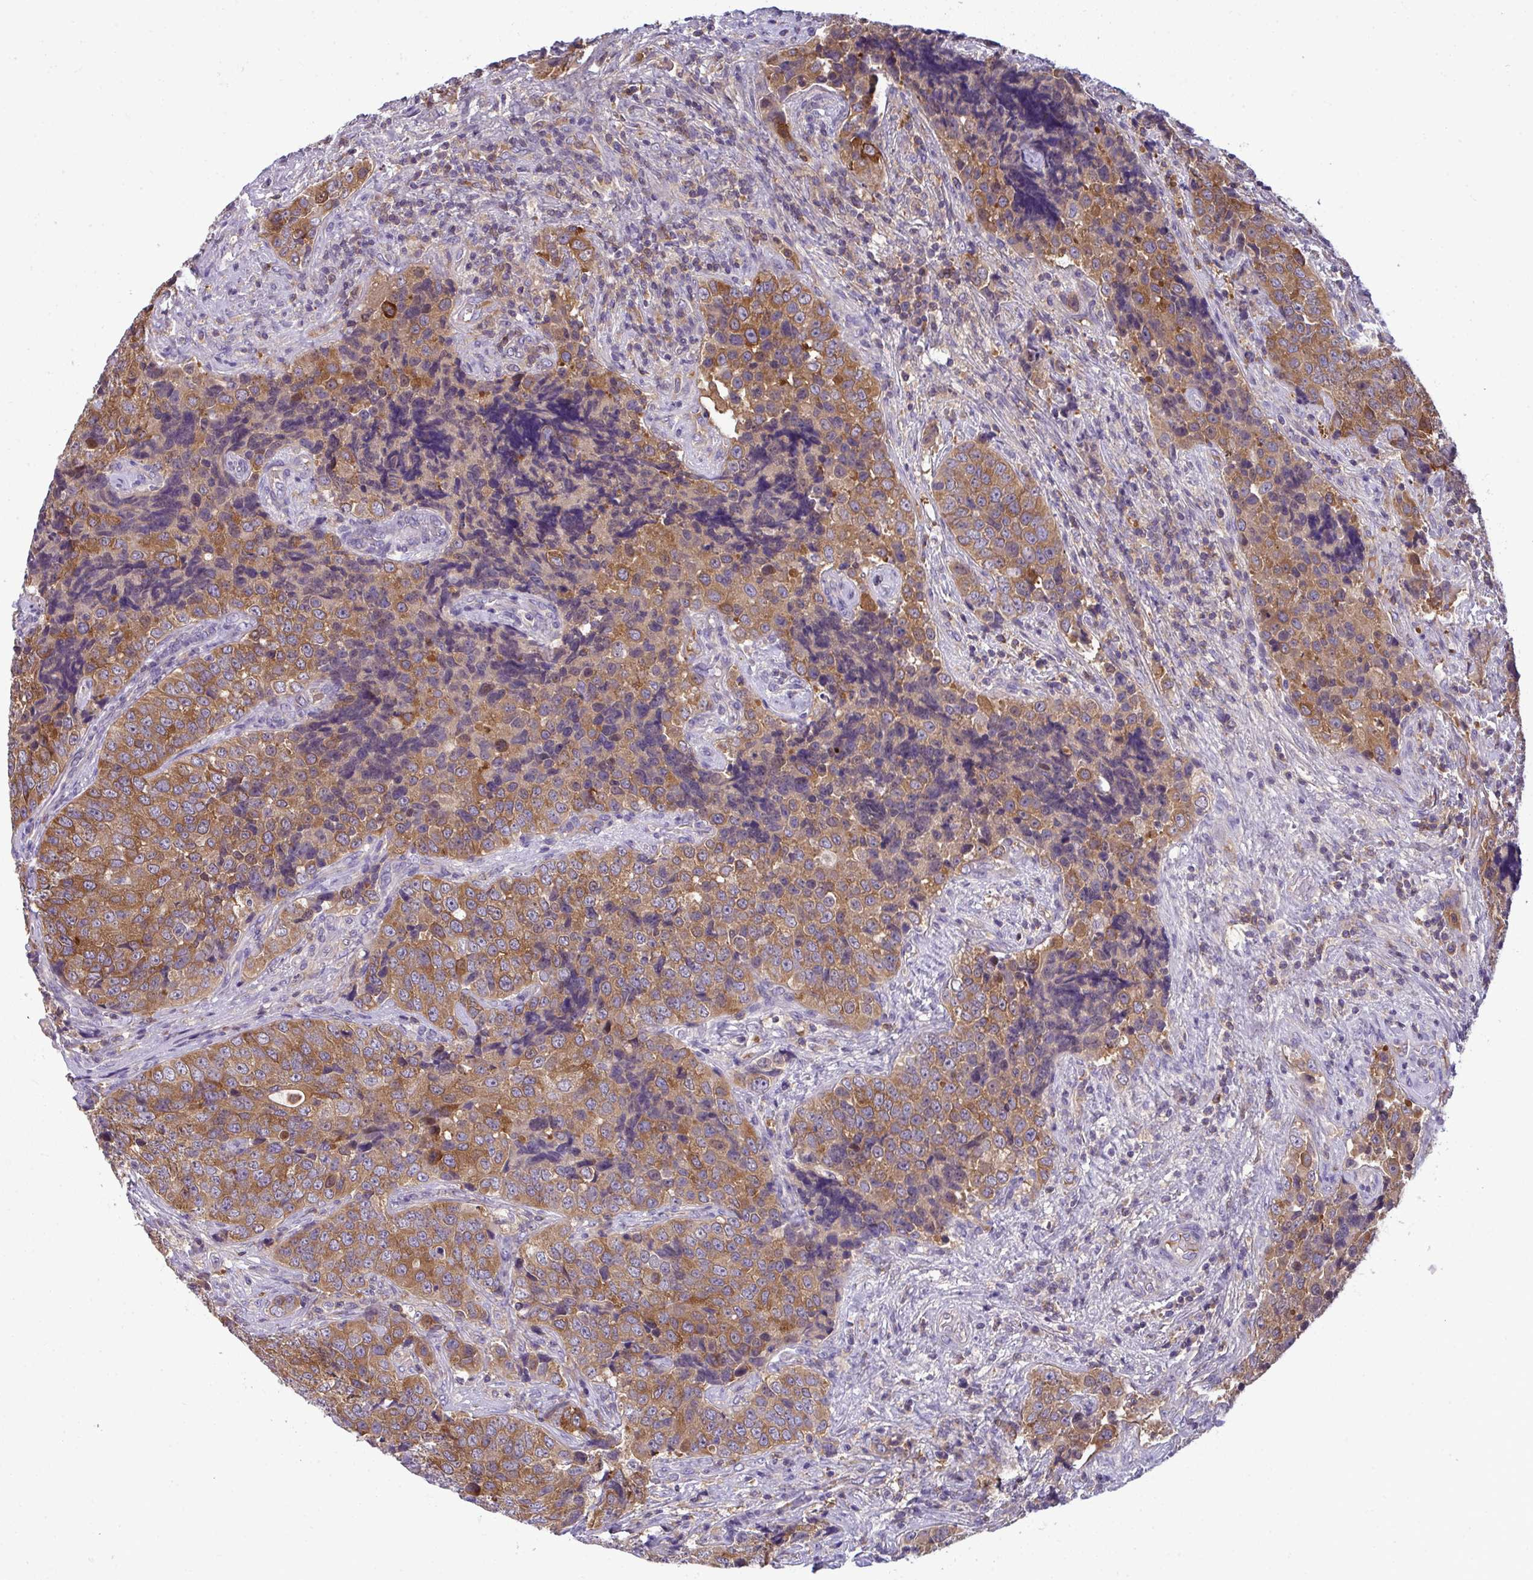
{"staining": {"intensity": "moderate", "quantity": ">75%", "location": "cytoplasmic/membranous"}, "tissue": "urothelial cancer", "cell_type": "Tumor cells", "image_type": "cancer", "snomed": [{"axis": "morphology", "description": "Urothelial carcinoma, NOS"}, {"axis": "topography", "description": "Urinary bladder"}], "caption": "A medium amount of moderate cytoplasmic/membranous expression is identified in approximately >75% of tumor cells in transitional cell carcinoma tissue. (Brightfield microscopy of DAB IHC at high magnification).", "gene": "SLC30A6", "patient": {"sex": "male", "age": 52}}